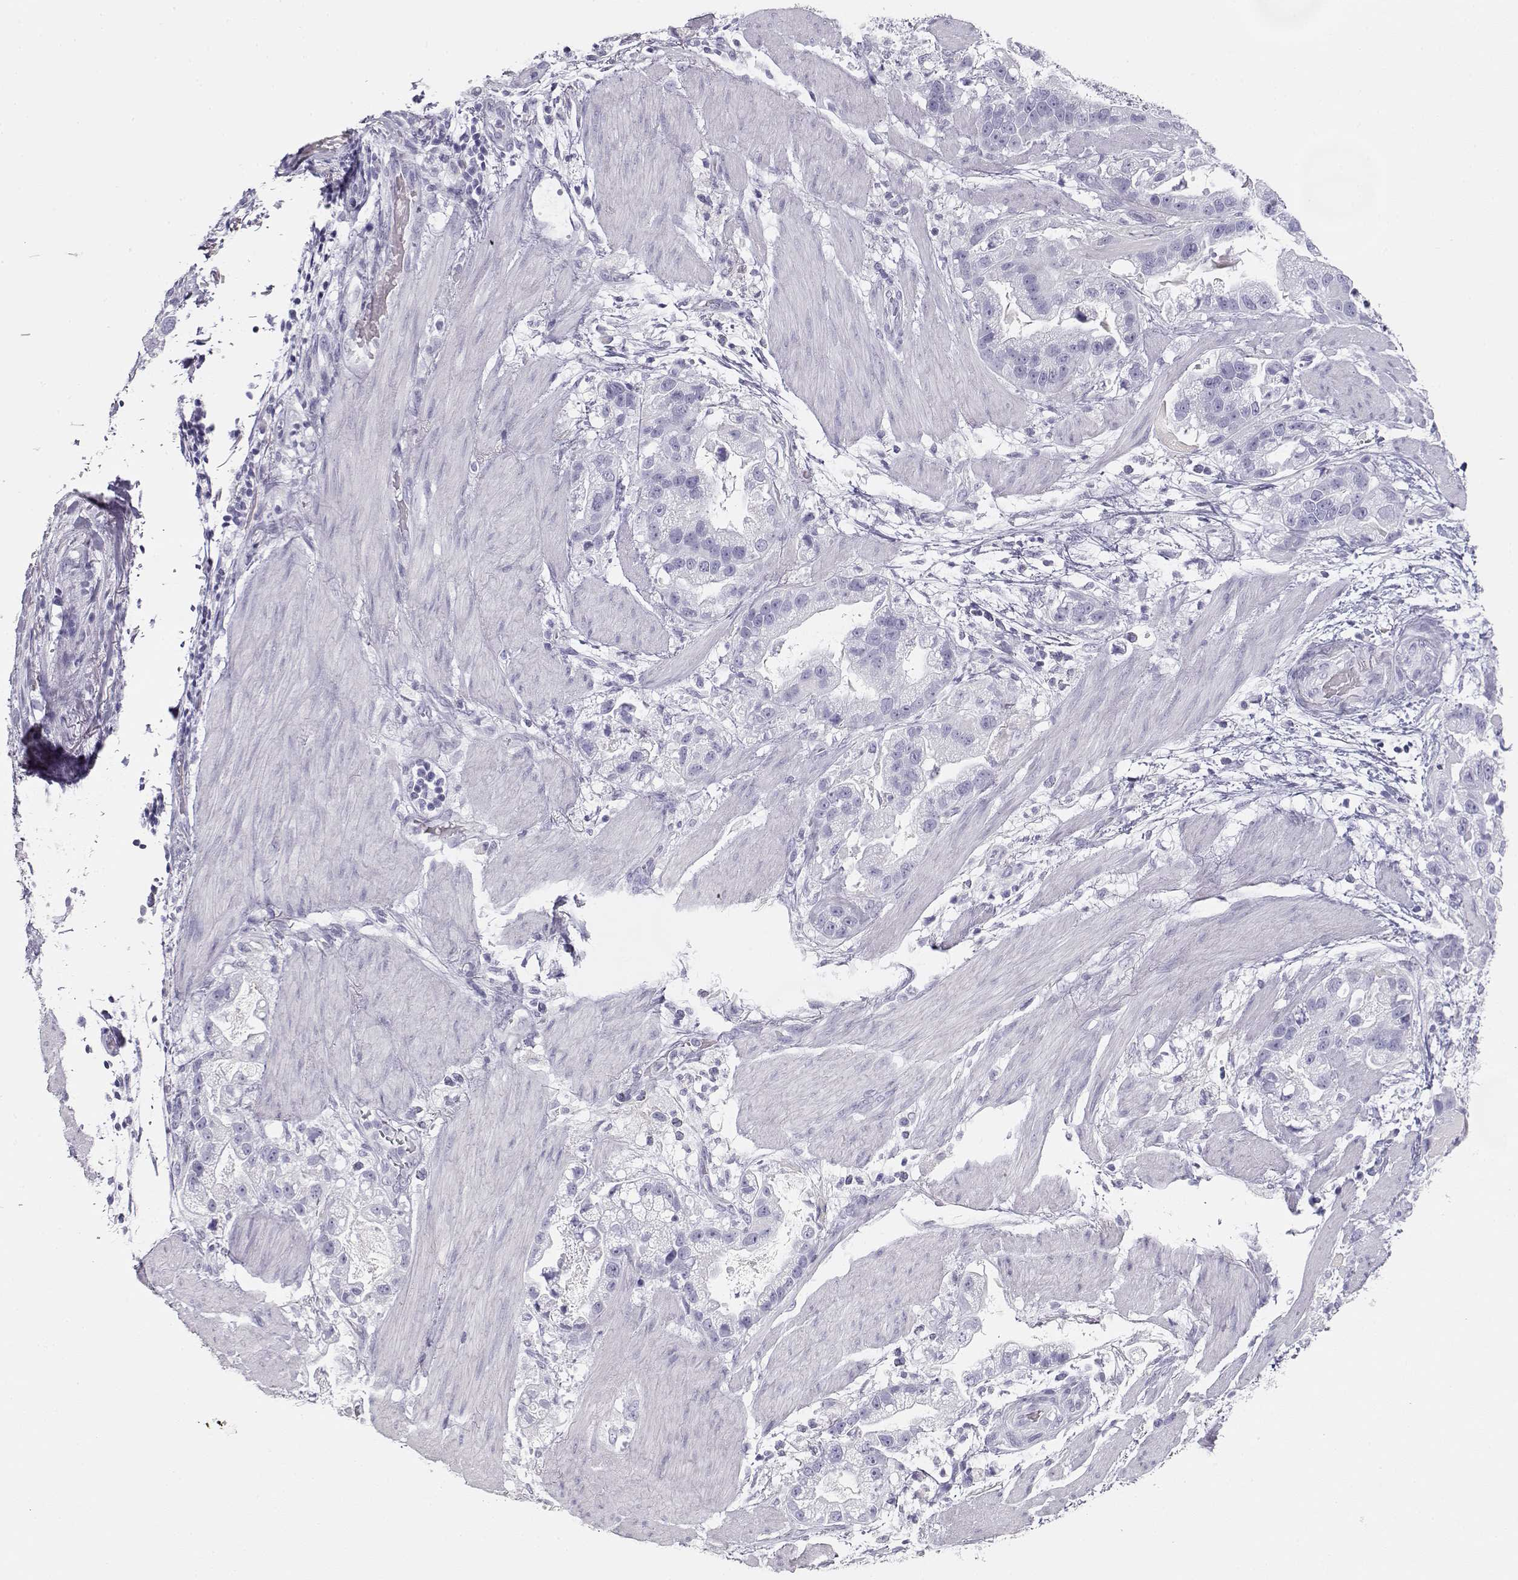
{"staining": {"intensity": "negative", "quantity": "none", "location": "none"}, "tissue": "stomach cancer", "cell_type": "Tumor cells", "image_type": "cancer", "snomed": [{"axis": "morphology", "description": "Adenocarcinoma, NOS"}, {"axis": "topography", "description": "Stomach"}], "caption": "An immunohistochemistry (IHC) image of stomach cancer (adenocarcinoma) is shown. There is no staining in tumor cells of stomach cancer (adenocarcinoma).", "gene": "TKTL1", "patient": {"sex": "male", "age": 59}}